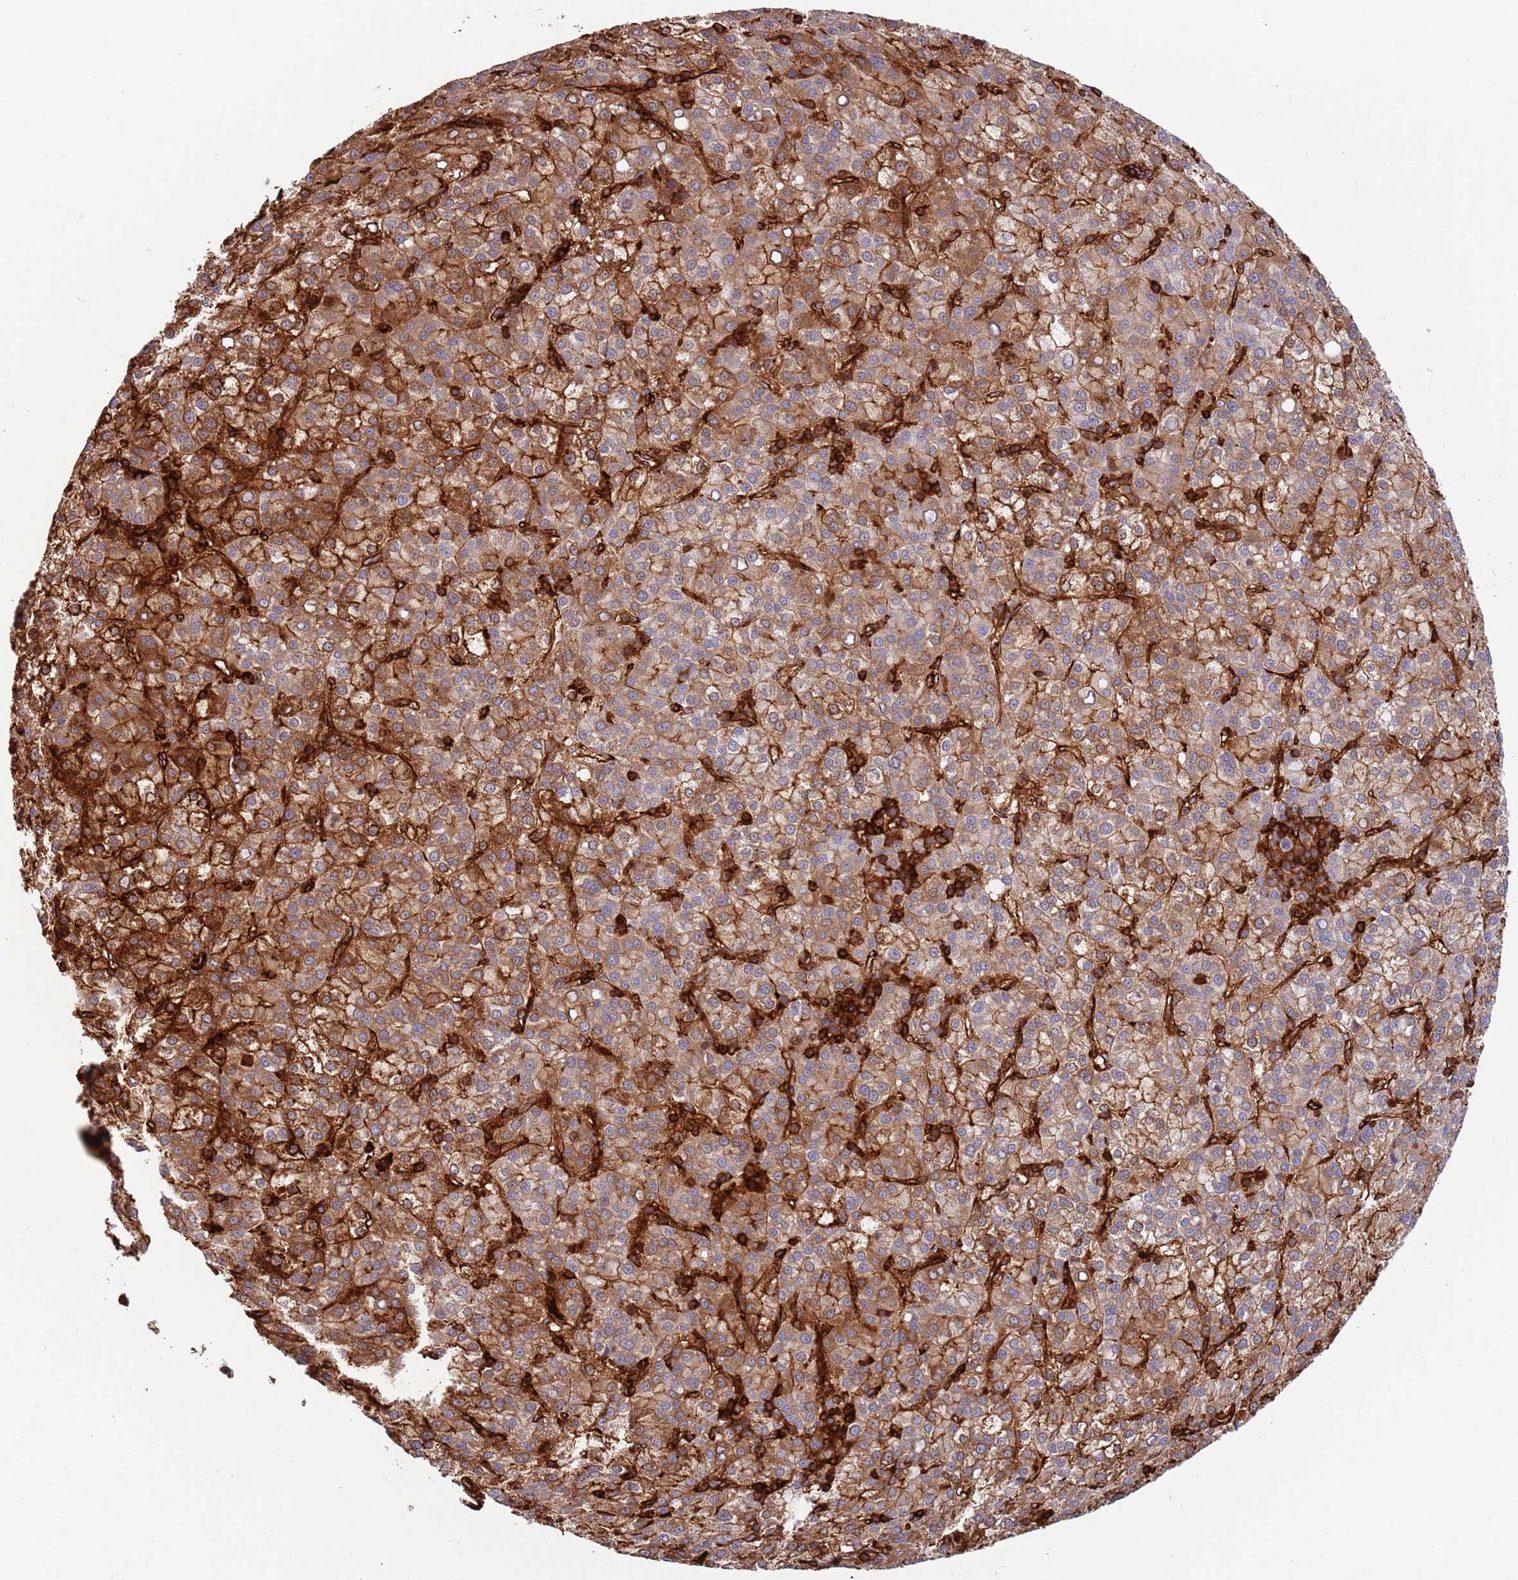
{"staining": {"intensity": "strong", "quantity": "25%-75%", "location": "cytoplasmic/membranous"}, "tissue": "liver cancer", "cell_type": "Tumor cells", "image_type": "cancer", "snomed": [{"axis": "morphology", "description": "Carcinoma, Hepatocellular, NOS"}, {"axis": "topography", "description": "Liver"}], "caption": "Protein analysis of hepatocellular carcinoma (liver) tissue exhibits strong cytoplasmic/membranous staining in about 25%-75% of tumor cells.", "gene": "KBTBD7", "patient": {"sex": "female", "age": 58}}